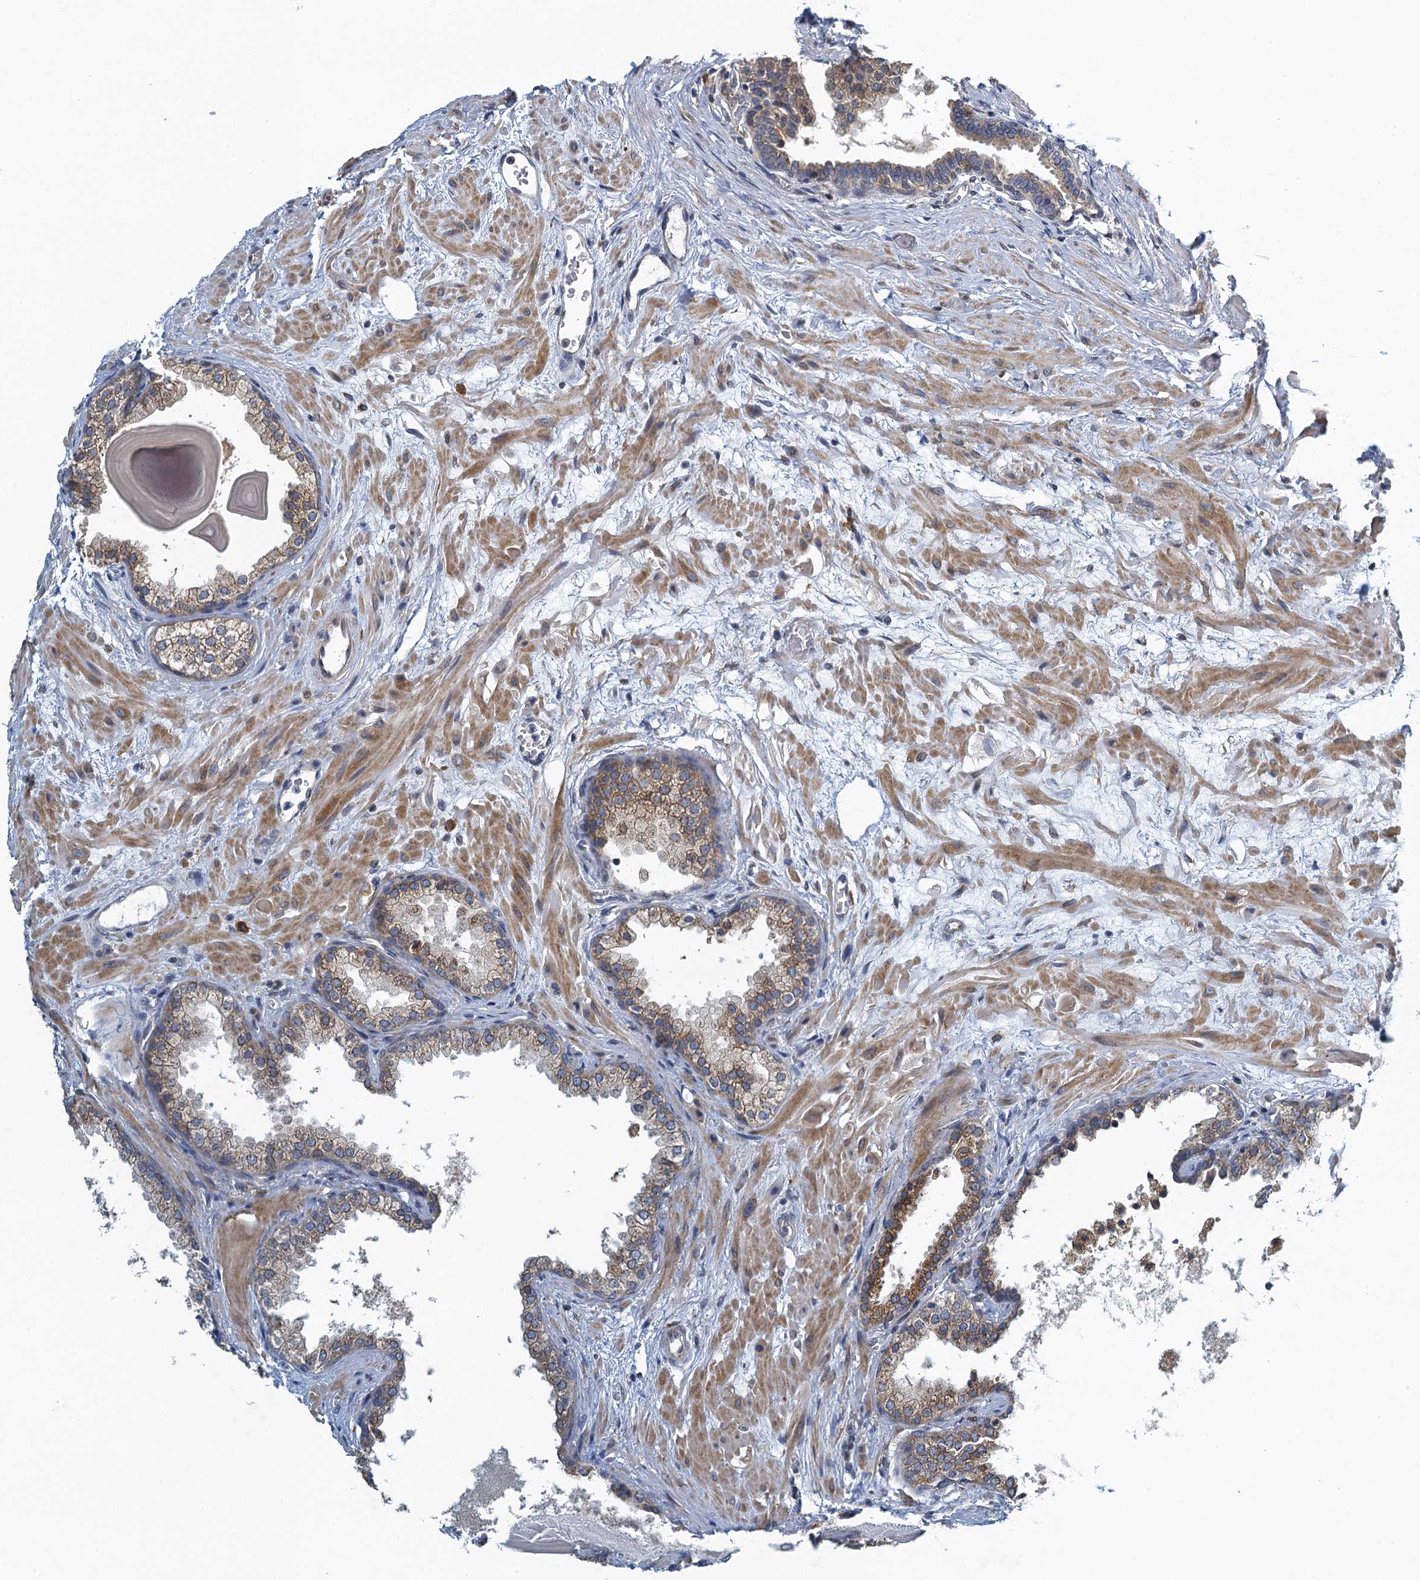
{"staining": {"intensity": "moderate", "quantity": "25%-75%", "location": "cytoplasmic/membranous"}, "tissue": "prostate", "cell_type": "Glandular cells", "image_type": "normal", "snomed": [{"axis": "morphology", "description": "Normal tissue, NOS"}, {"axis": "topography", "description": "Prostate"}], "caption": "Prostate stained with DAB IHC demonstrates medium levels of moderate cytoplasmic/membranous positivity in approximately 25%-75% of glandular cells.", "gene": "ALG2", "patient": {"sex": "male", "age": 48}}